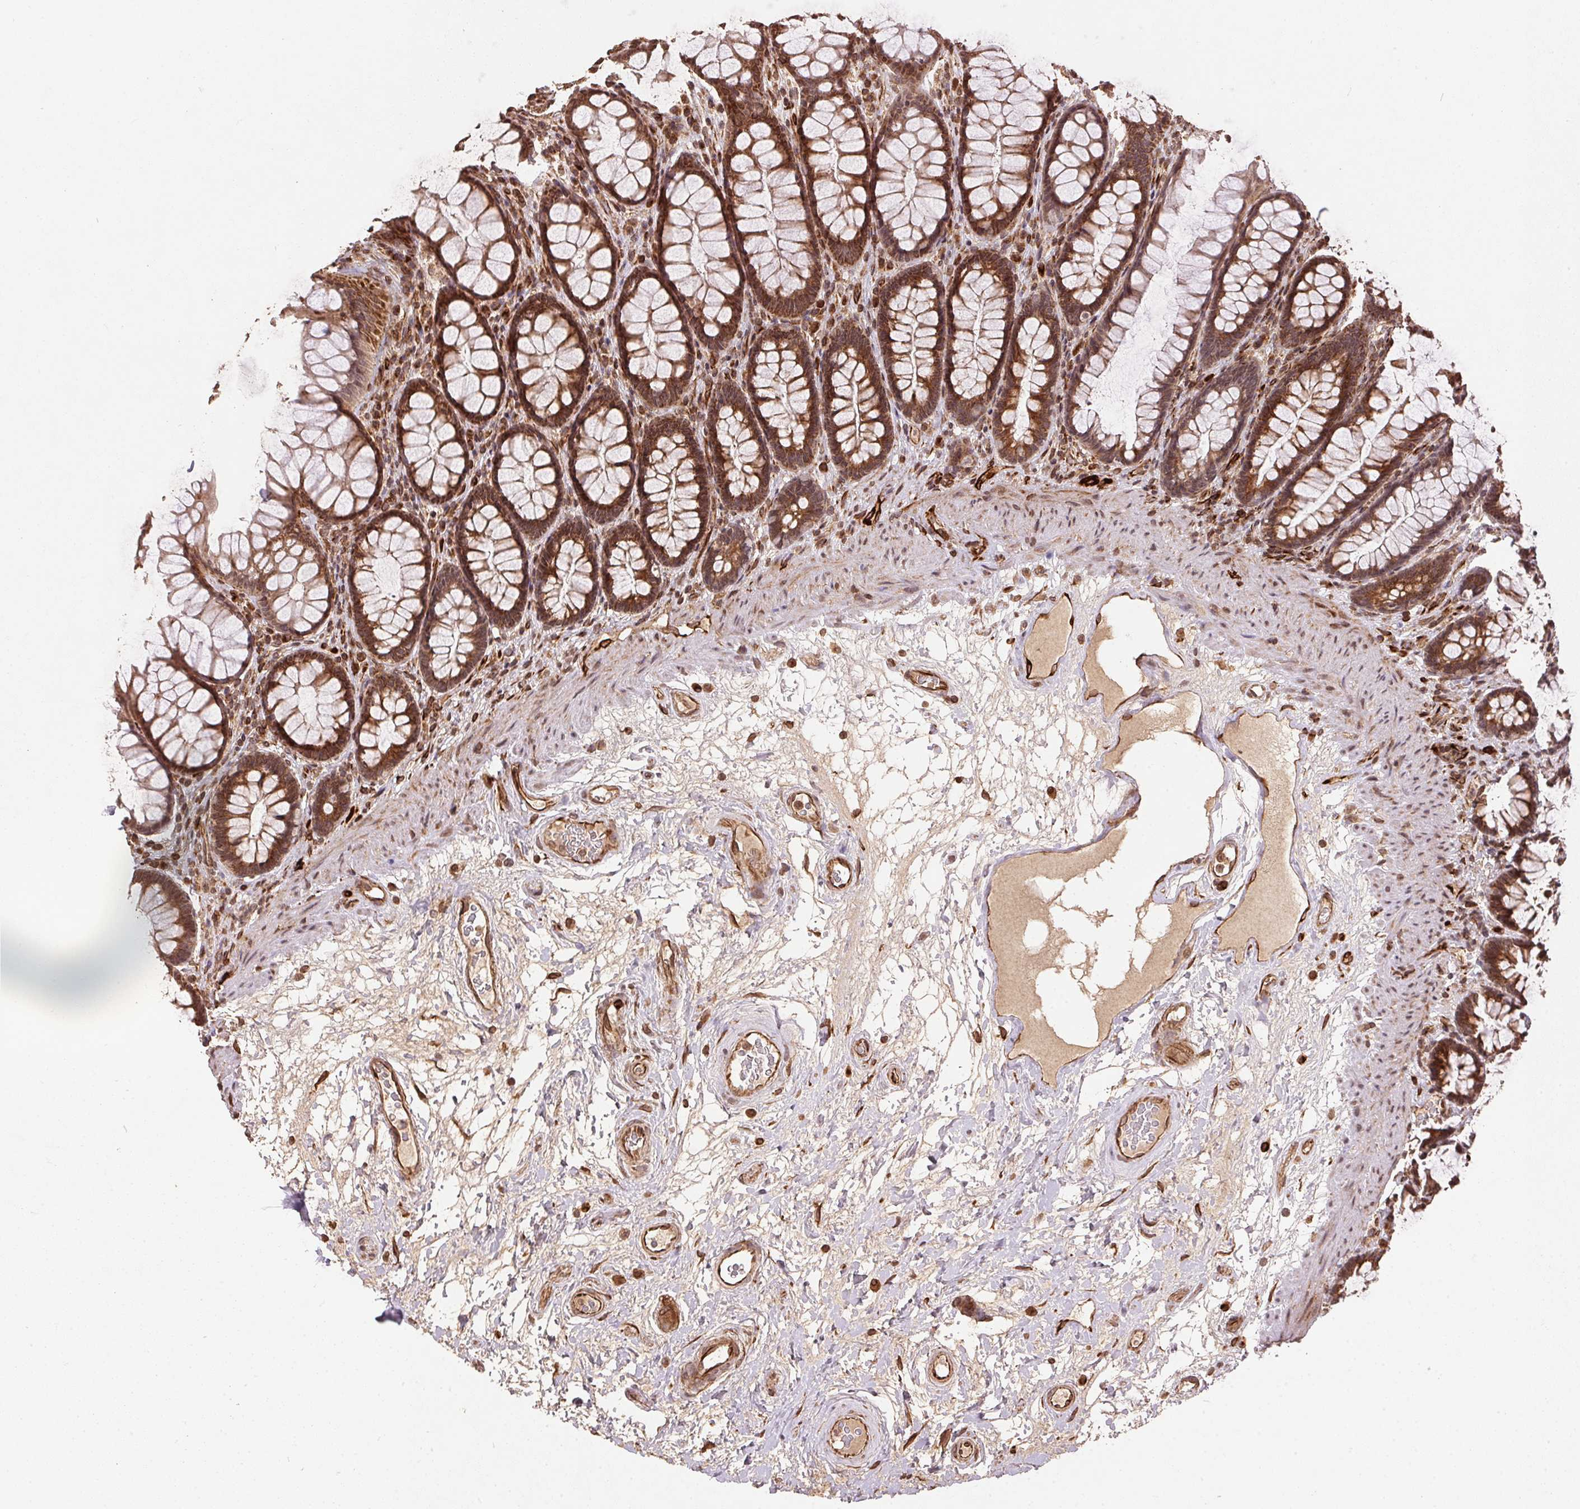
{"staining": {"intensity": "strong", "quantity": ">75%", "location": "cytoplasmic/membranous"}, "tissue": "rectum", "cell_type": "Glandular cells", "image_type": "normal", "snomed": [{"axis": "morphology", "description": "Normal tissue, NOS"}, {"axis": "topography", "description": "Rectum"}], "caption": "High-magnification brightfield microscopy of normal rectum stained with DAB (brown) and counterstained with hematoxylin (blue). glandular cells exhibit strong cytoplasmic/membranous expression is present in about>75% of cells. The staining was performed using DAB (3,3'-diaminobenzidine) to visualize the protein expression in brown, while the nuclei were stained in blue with hematoxylin (Magnification: 20x).", "gene": "SPRED2", "patient": {"sex": "male", "age": 72}}